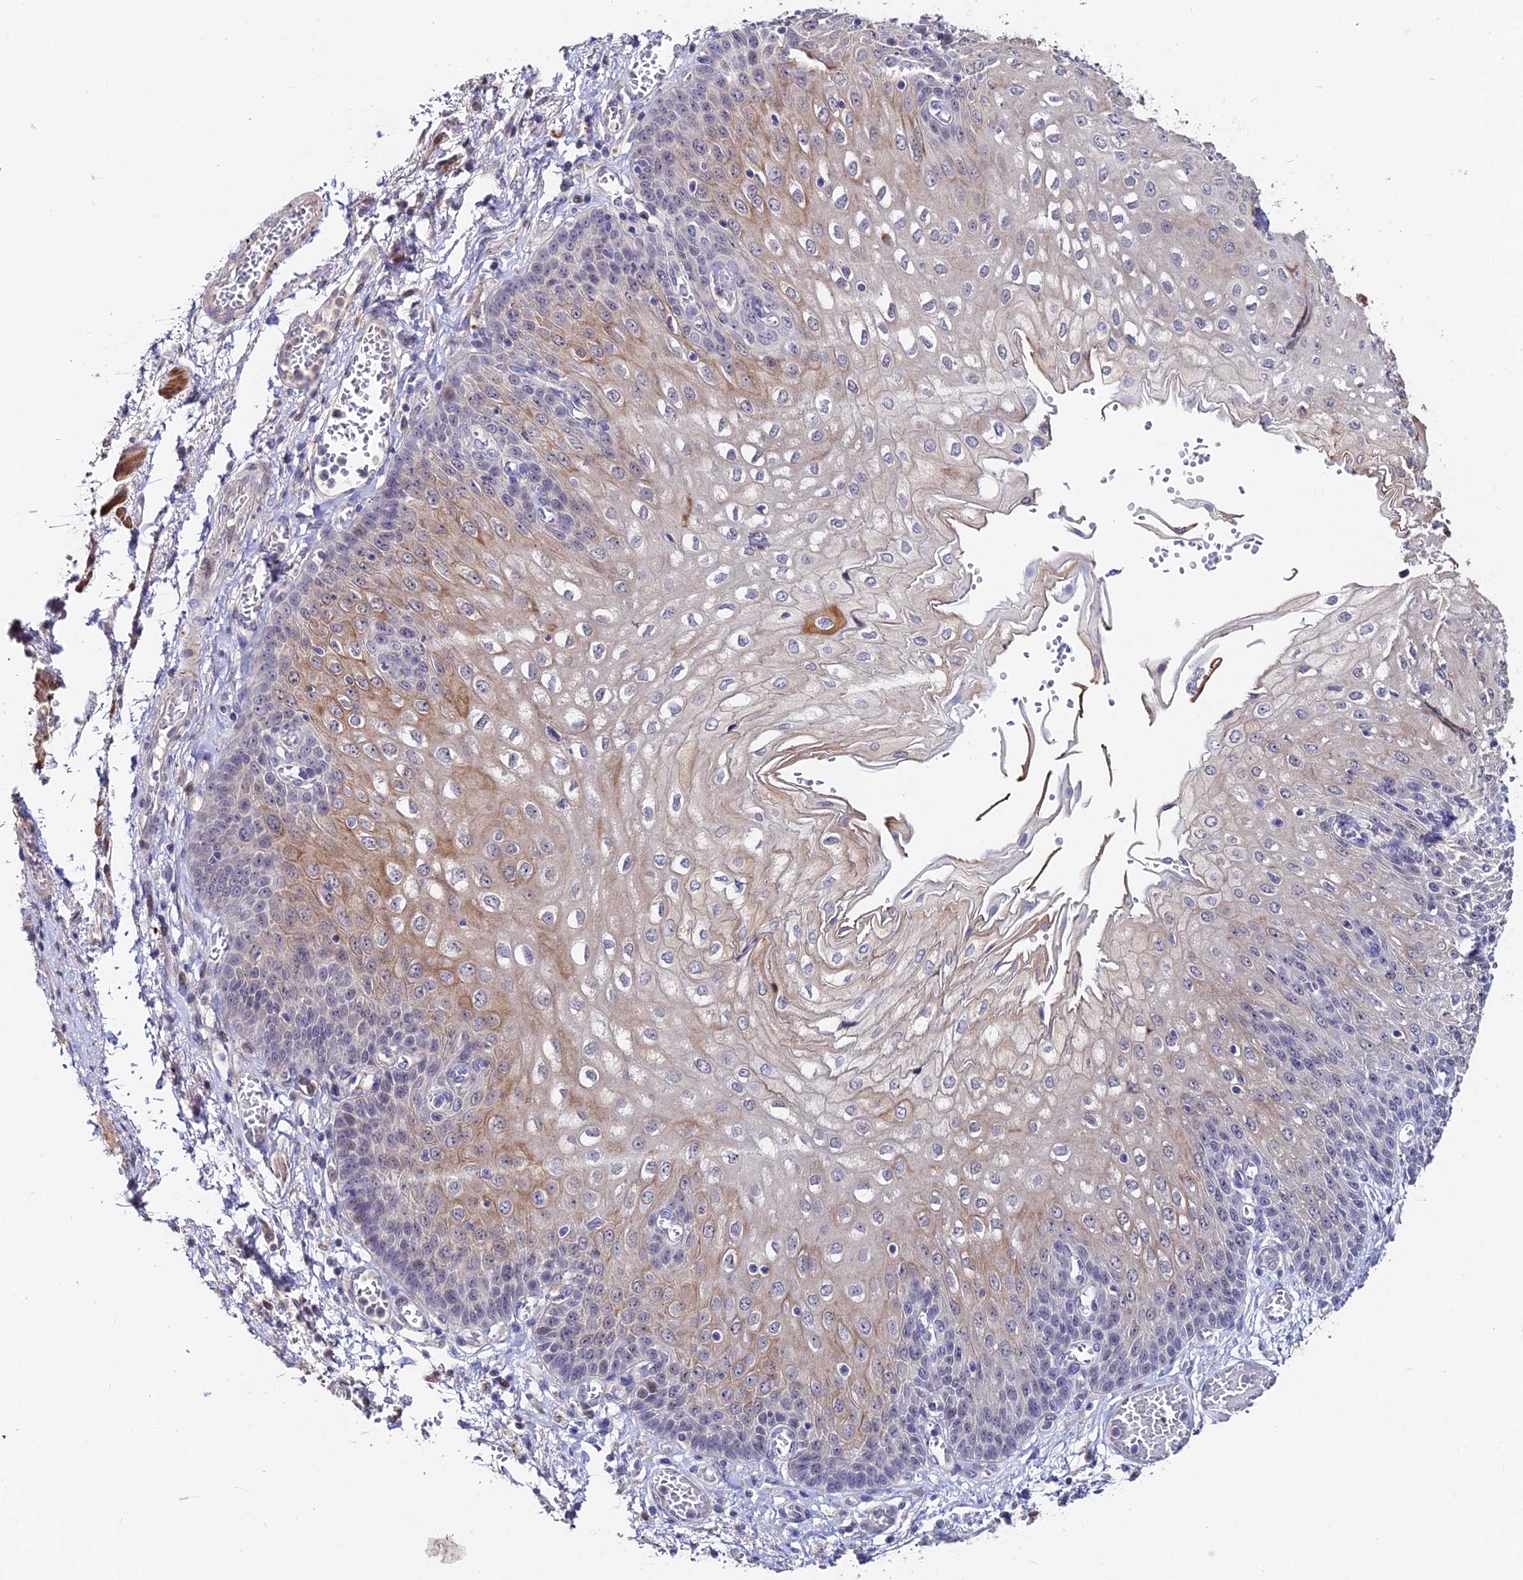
{"staining": {"intensity": "moderate", "quantity": "<25%", "location": "cytoplasmic/membranous,nuclear"}, "tissue": "esophagus", "cell_type": "Squamous epithelial cells", "image_type": "normal", "snomed": [{"axis": "morphology", "description": "Normal tissue, NOS"}, {"axis": "topography", "description": "Esophagus"}], "caption": "Immunohistochemistry (IHC) (DAB (3,3'-diaminobenzidine)) staining of normal esophagus reveals moderate cytoplasmic/membranous,nuclear protein staining in approximately <25% of squamous epithelial cells.", "gene": "ACTR5", "patient": {"sex": "male", "age": 81}}